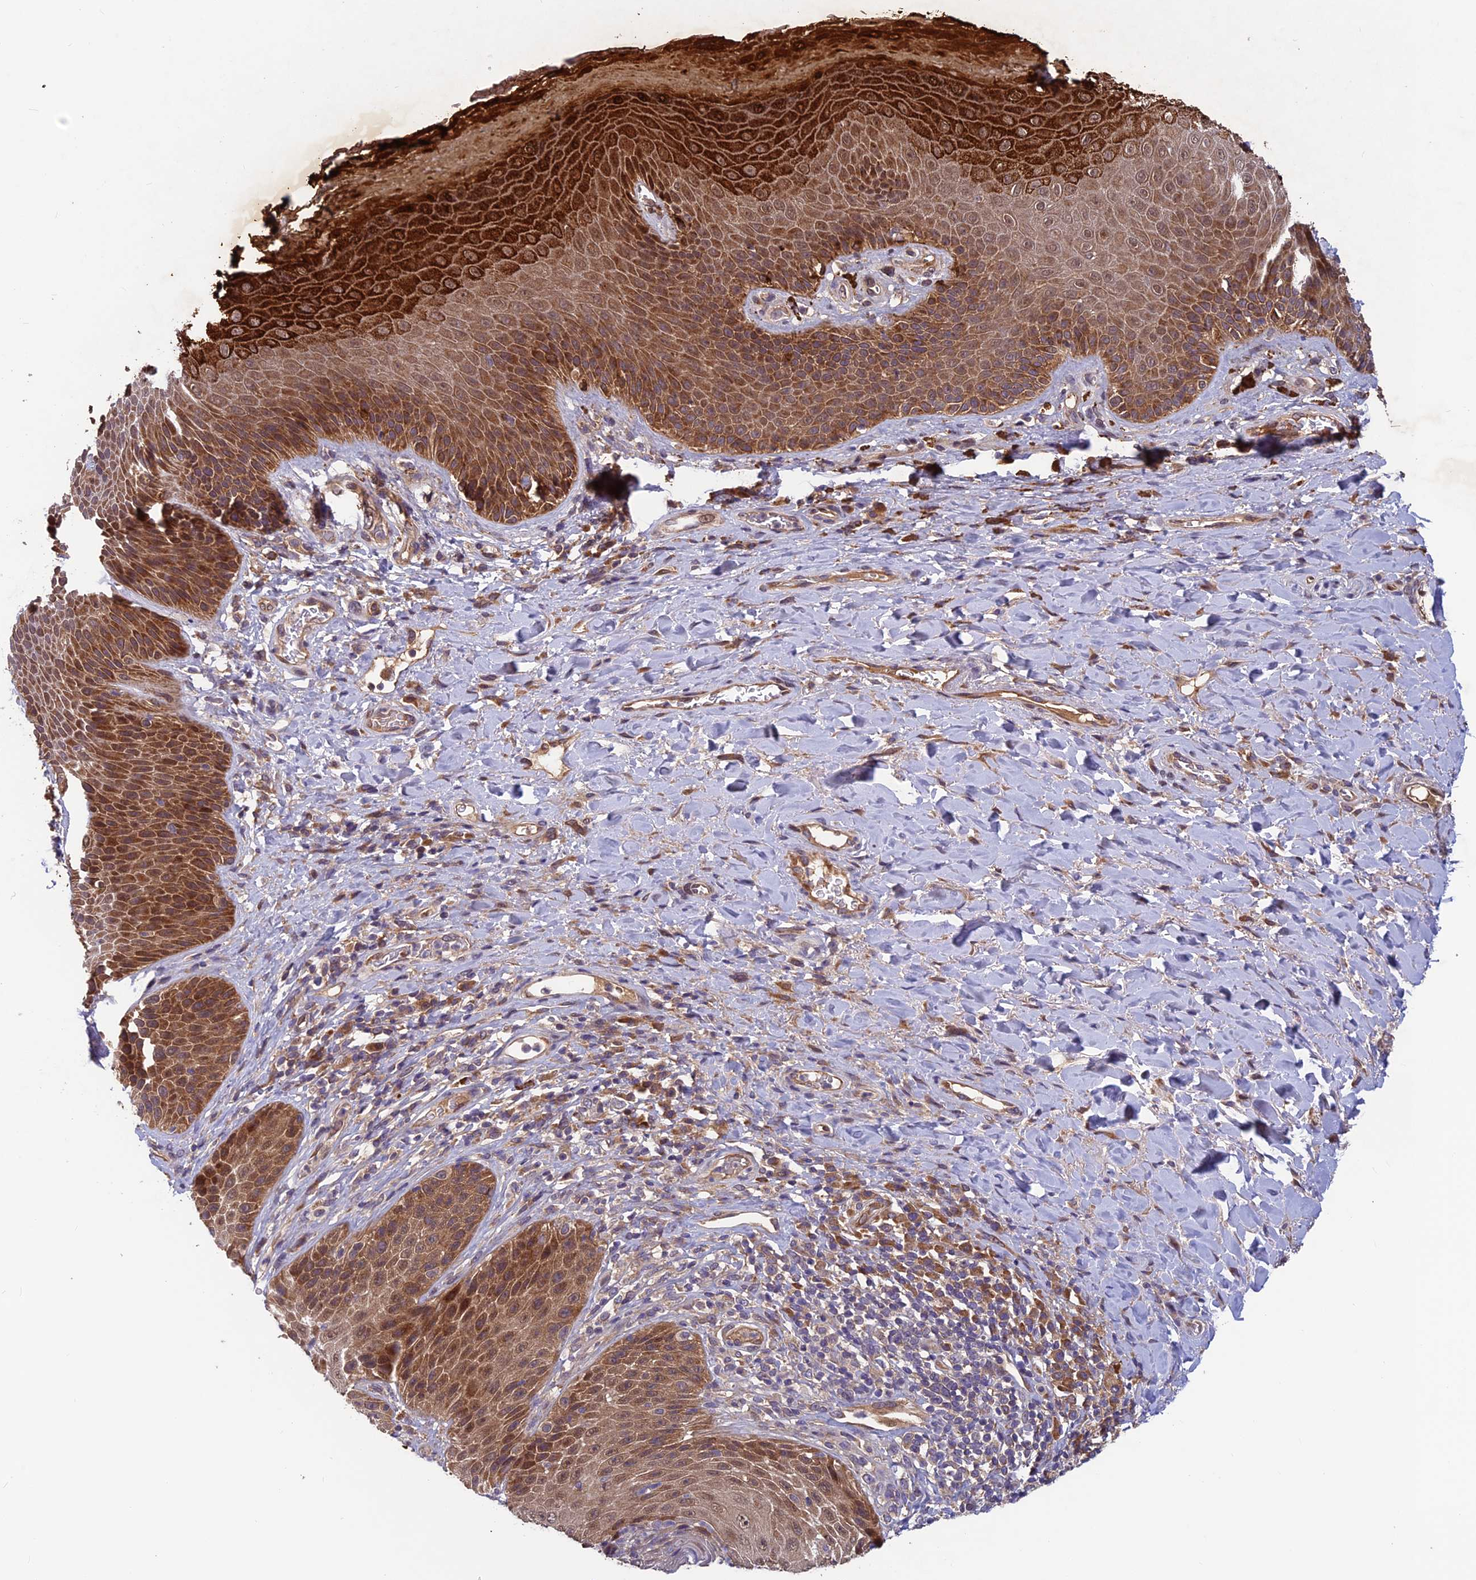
{"staining": {"intensity": "strong", "quantity": "25%-75%", "location": "cytoplasmic/membranous,nuclear"}, "tissue": "skin", "cell_type": "Epidermal cells", "image_type": "normal", "snomed": [{"axis": "morphology", "description": "Normal tissue, NOS"}, {"axis": "topography", "description": "Anal"}], "caption": "A brown stain labels strong cytoplasmic/membranous,nuclear staining of a protein in epidermal cells of unremarkable skin.", "gene": "CCDC15", "patient": {"sex": "female", "age": 89}}